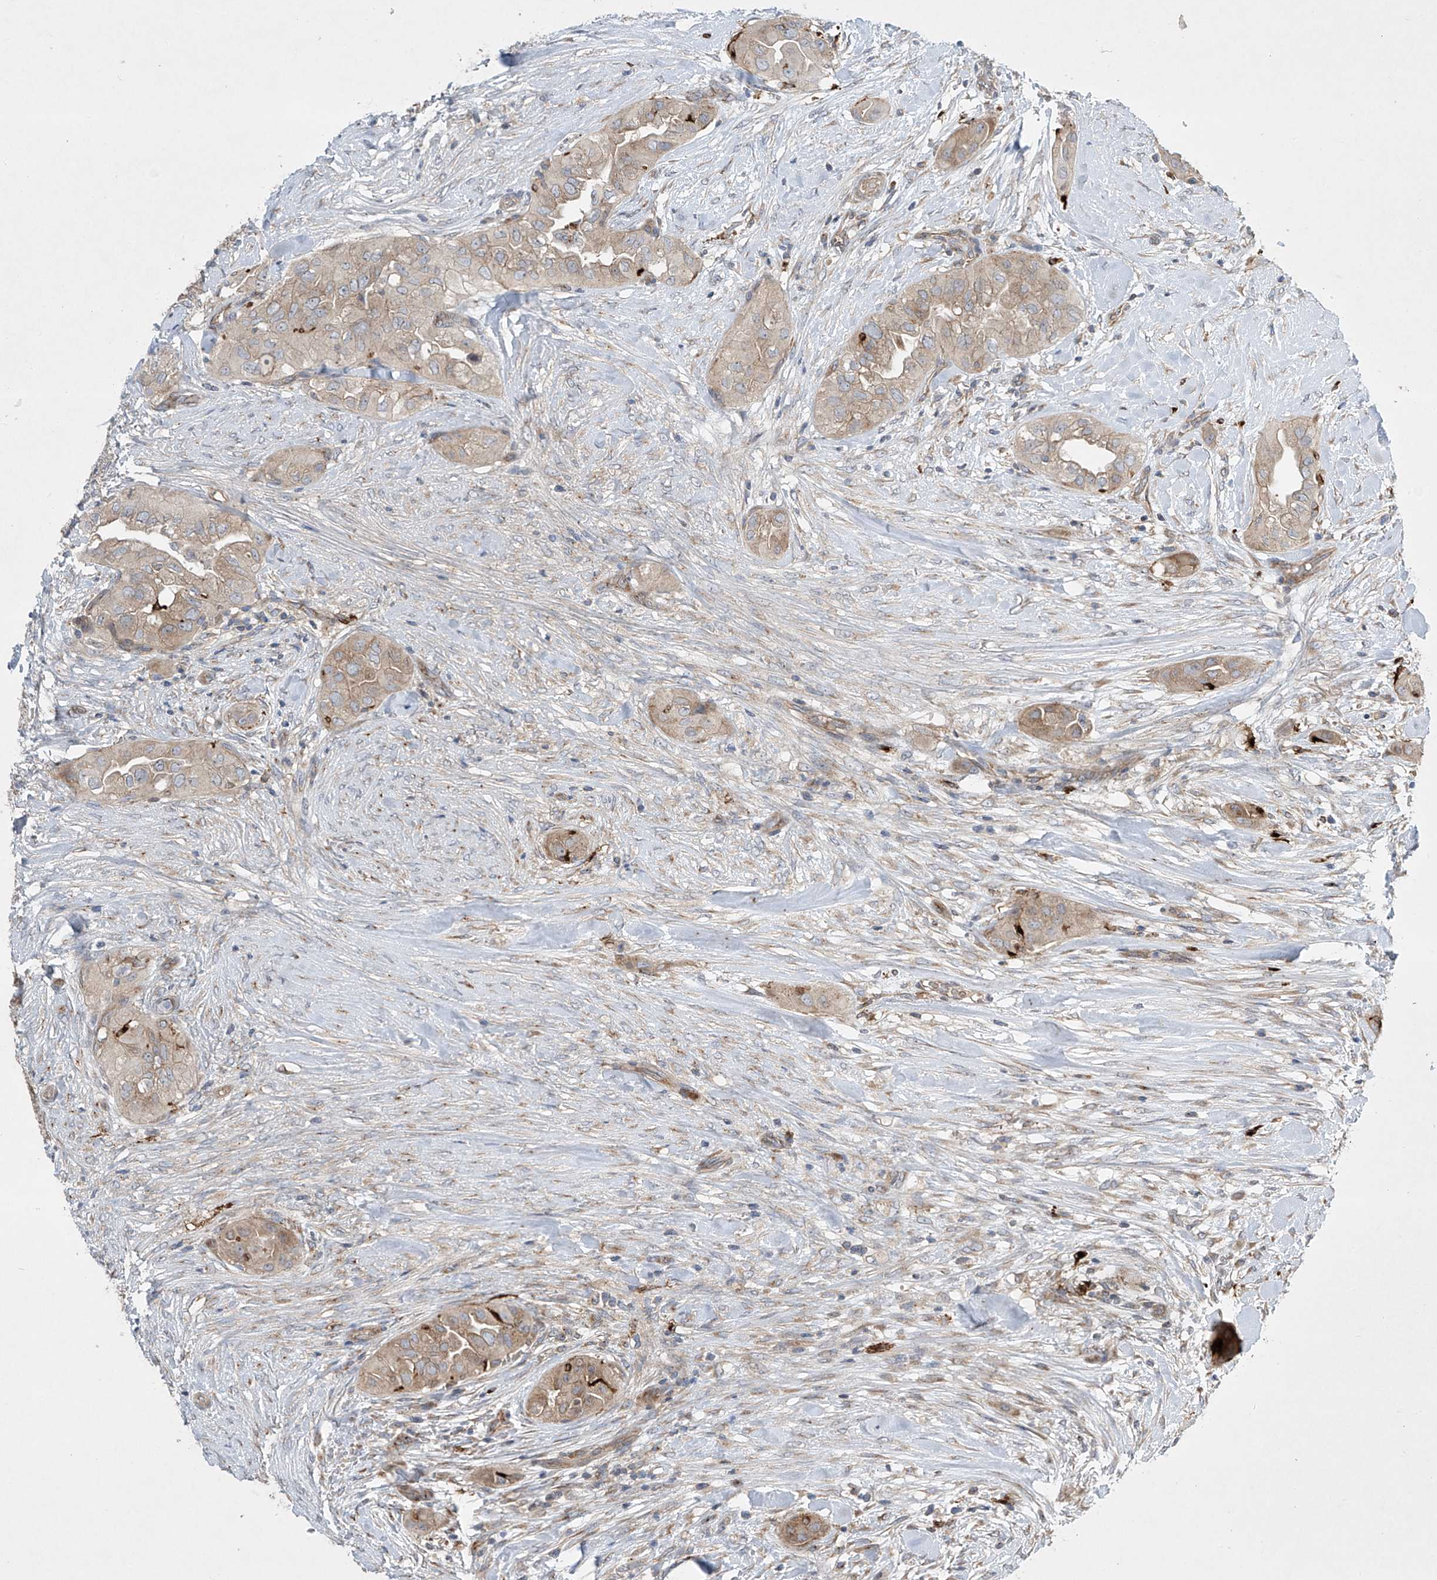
{"staining": {"intensity": "moderate", "quantity": "25%-75%", "location": "cytoplasmic/membranous"}, "tissue": "thyroid cancer", "cell_type": "Tumor cells", "image_type": "cancer", "snomed": [{"axis": "morphology", "description": "Papillary adenocarcinoma, NOS"}, {"axis": "topography", "description": "Thyroid gland"}], "caption": "About 25%-75% of tumor cells in papillary adenocarcinoma (thyroid) display moderate cytoplasmic/membranous protein expression as visualized by brown immunohistochemical staining.", "gene": "TJAP1", "patient": {"sex": "female", "age": 59}}